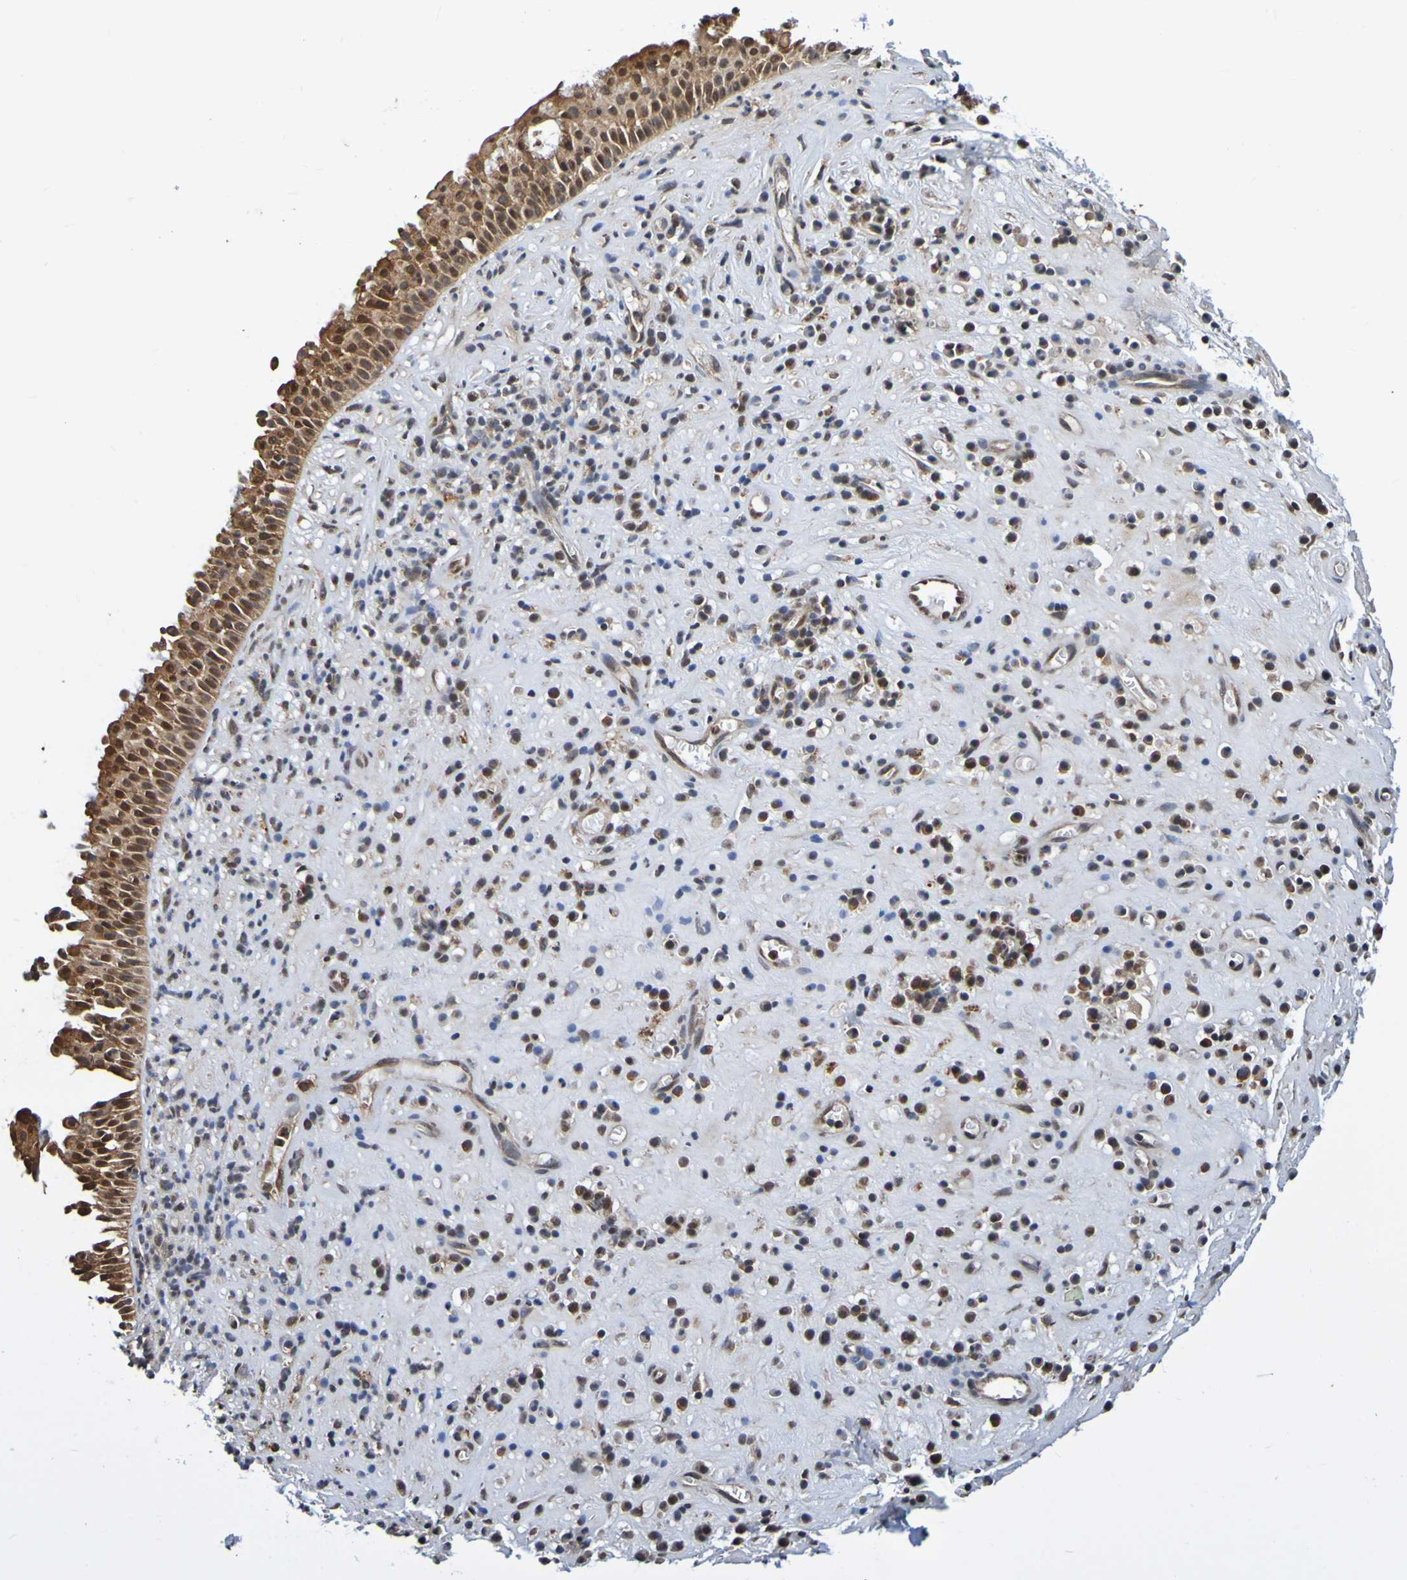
{"staining": {"intensity": "strong", "quantity": ">75%", "location": "cytoplasmic/membranous"}, "tissue": "nasopharynx", "cell_type": "Respiratory epithelial cells", "image_type": "normal", "snomed": [{"axis": "morphology", "description": "Normal tissue, NOS"}, {"axis": "topography", "description": "Nasopharynx"}], "caption": "Protein analysis of benign nasopharynx displays strong cytoplasmic/membranous staining in about >75% of respiratory epithelial cells. The protein of interest is shown in brown color, while the nuclei are stained blue.", "gene": "AXIN1", "patient": {"sex": "female", "age": 51}}